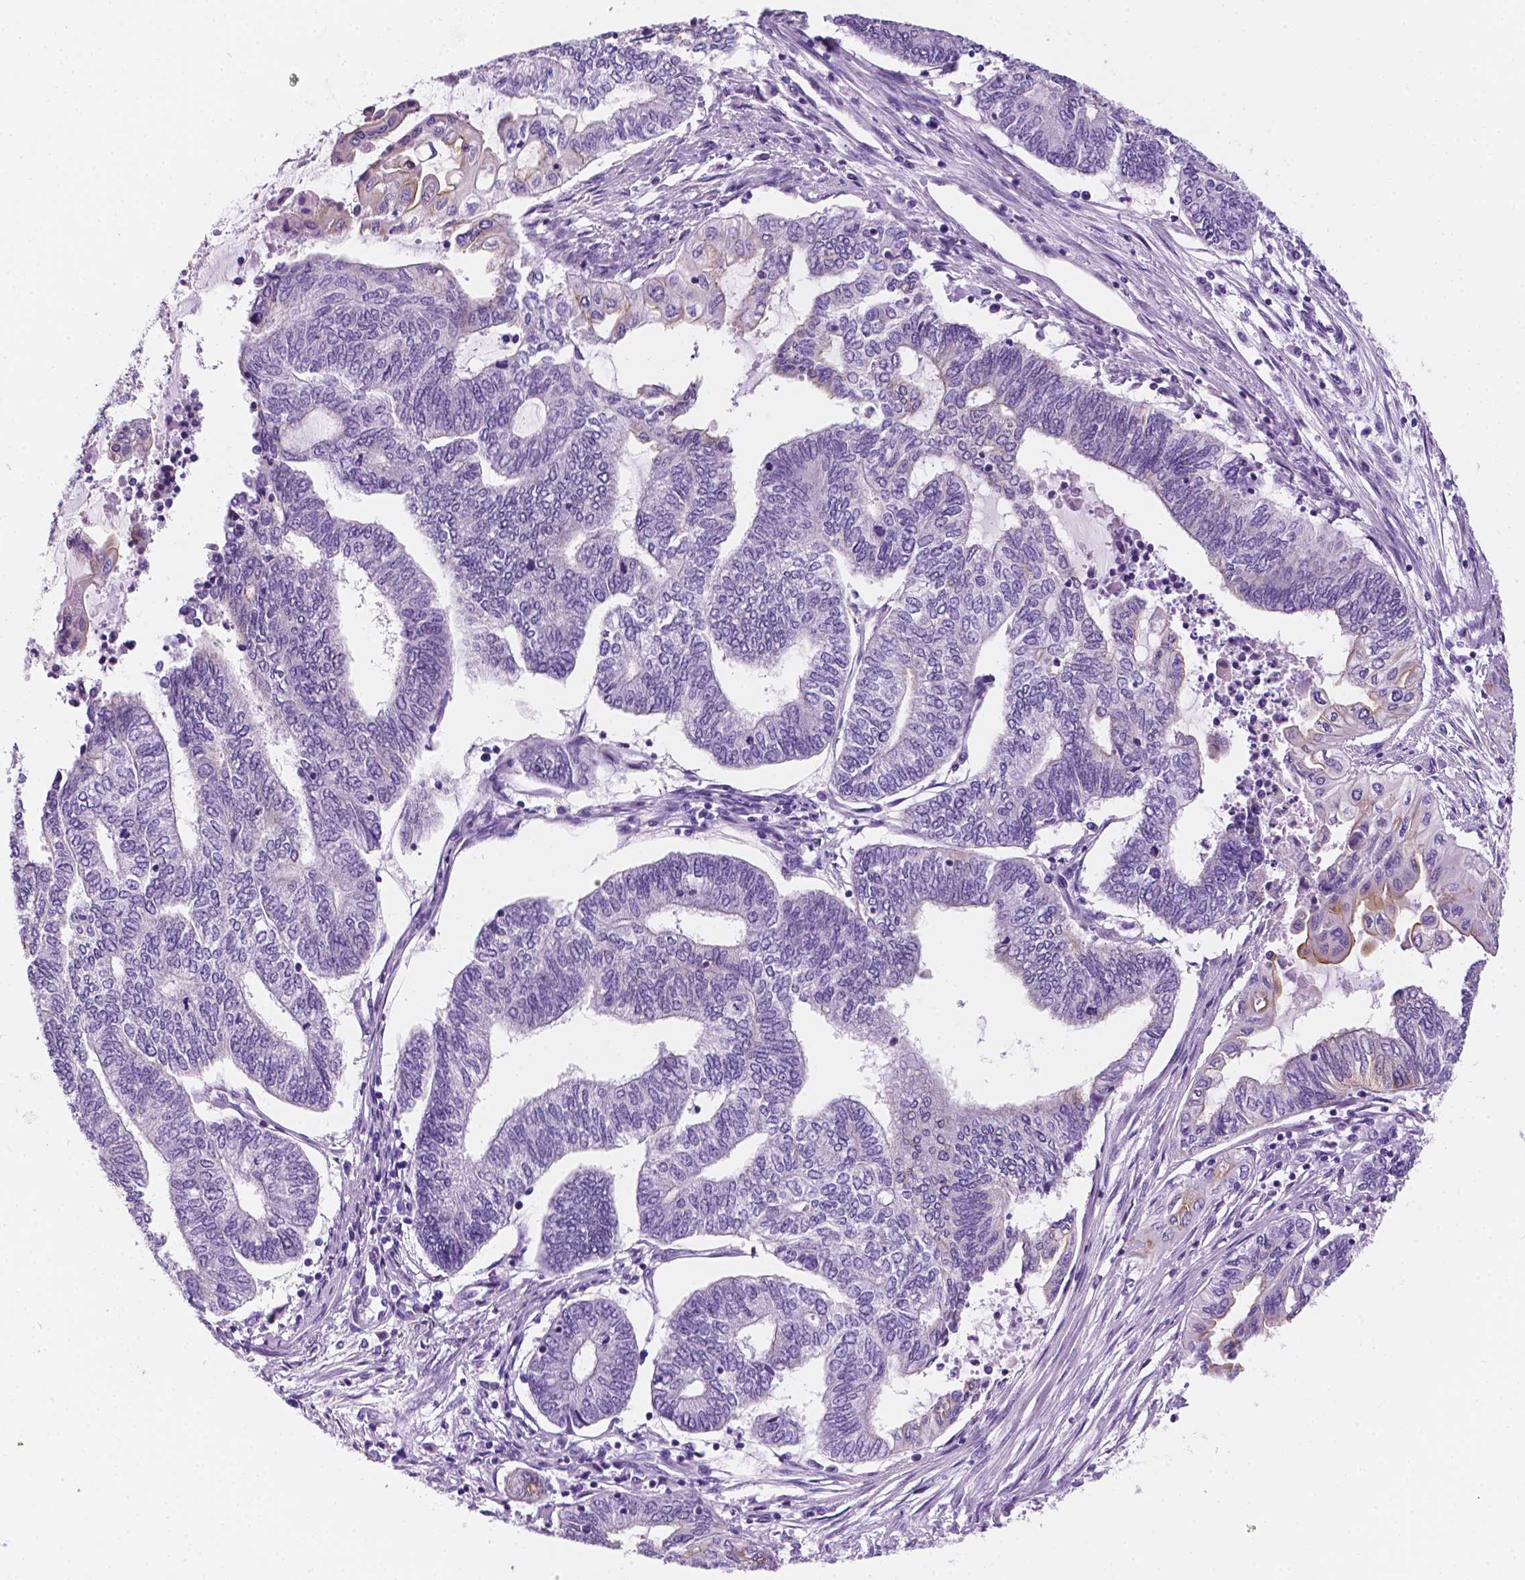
{"staining": {"intensity": "negative", "quantity": "none", "location": "none"}, "tissue": "endometrial cancer", "cell_type": "Tumor cells", "image_type": "cancer", "snomed": [{"axis": "morphology", "description": "Adenocarcinoma, NOS"}, {"axis": "topography", "description": "Uterus"}, {"axis": "topography", "description": "Endometrium"}], "caption": "IHC photomicrograph of human endometrial cancer stained for a protein (brown), which reveals no staining in tumor cells. (Brightfield microscopy of DAB immunohistochemistry (IHC) at high magnification).", "gene": "PPL", "patient": {"sex": "female", "age": 70}}